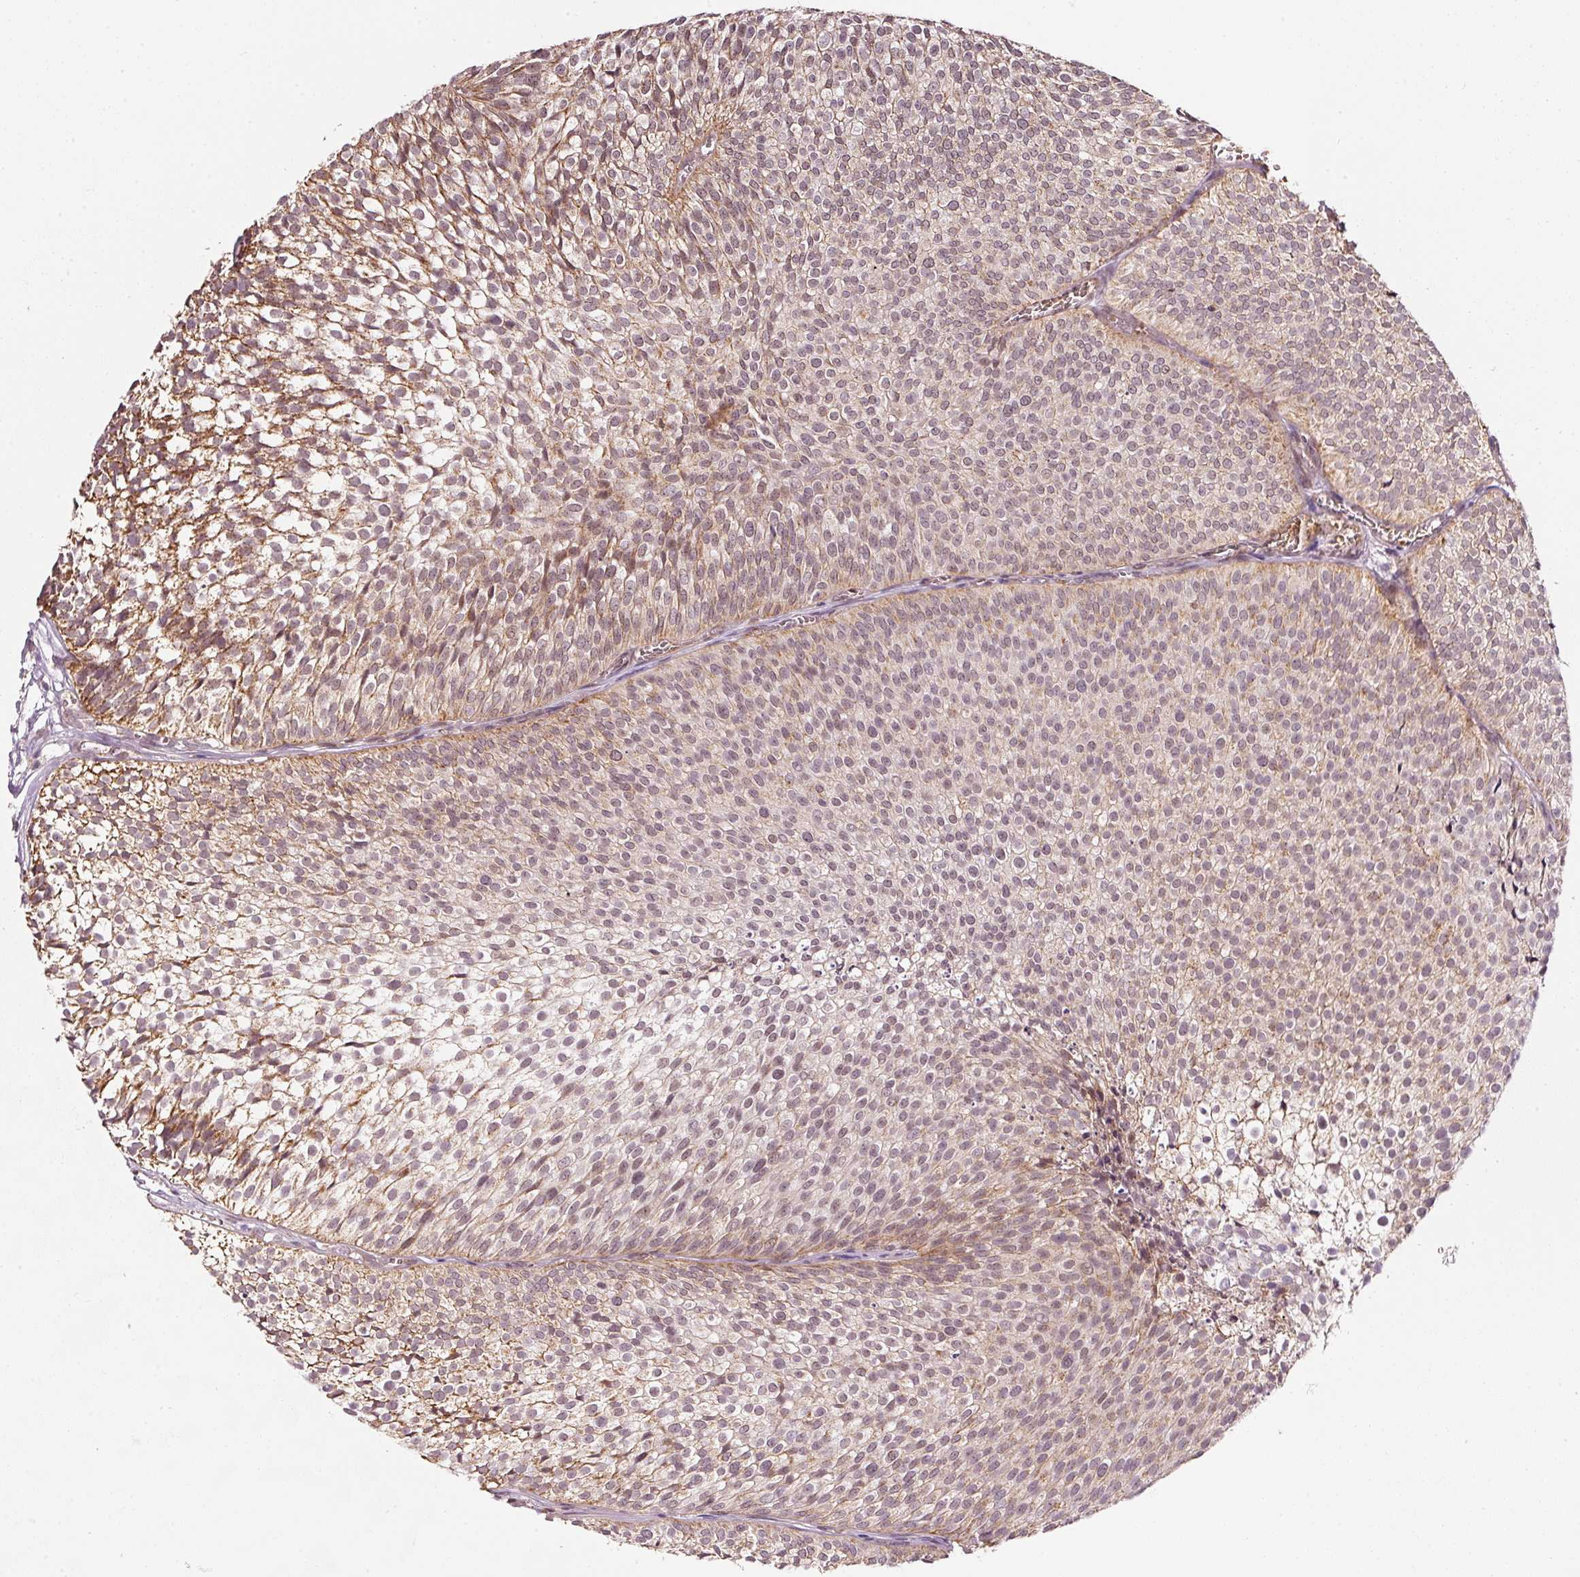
{"staining": {"intensity": "moderate", "quantity": ">75%", "location": "cytoplasmic/membranous"}, "tissue": "urothelial cancer", "cell_type": "Tumor cells", "image_type": "cancer", "snomed": [{"axis": "morphology", "description": "Urothelial carcinoma, Low grade"}, {"axis": "topography", "description": "Urinary bladder"}], "caption": "About >75% of tumor cells in human urothelial carcinoma (low-grade) display moderate cytoplasmic/membranous protein staining as visualized by brown immunohistochemical staining.", "gene": "ZNF460", "patient": {"sex": "male", "age": 91}}